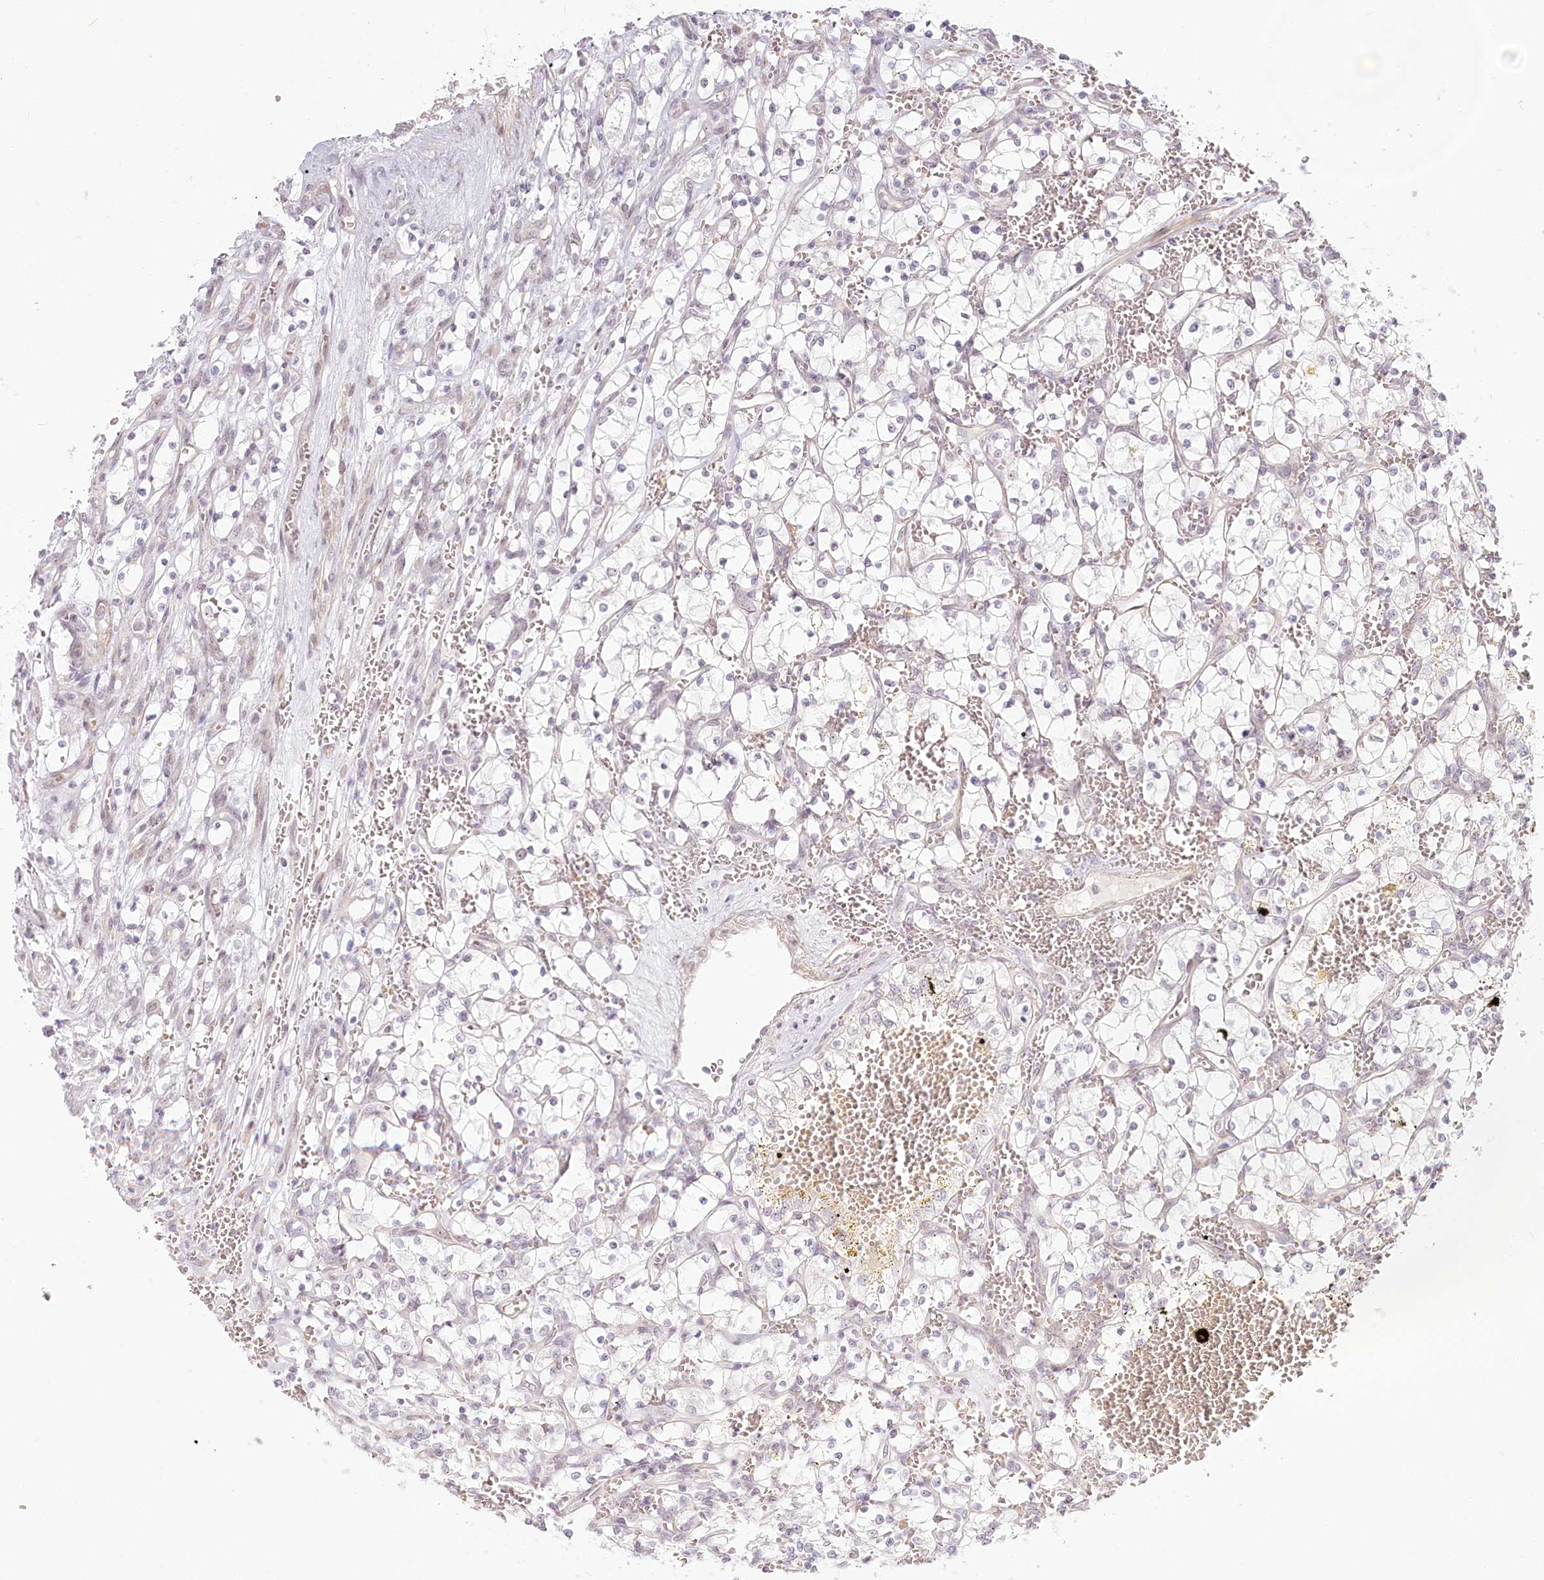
{"staining": {"intensity": "negative", "quantity": "none", "location": "none"}, "tissue": "renal cancer", "cell_type": "Tumor cells", "image_type": "cancer", "snomed": [{"axis": "morphology", "description": "Adenocarcinoma, NOS"}, {"axis": "topography", "description": "Kidney"}], "caption": "There is no significant positivity in tumor cells of renal adenocarcinoma.", "gene": "EXOSC7", "patient": {"sex": "female", "age": 69}}